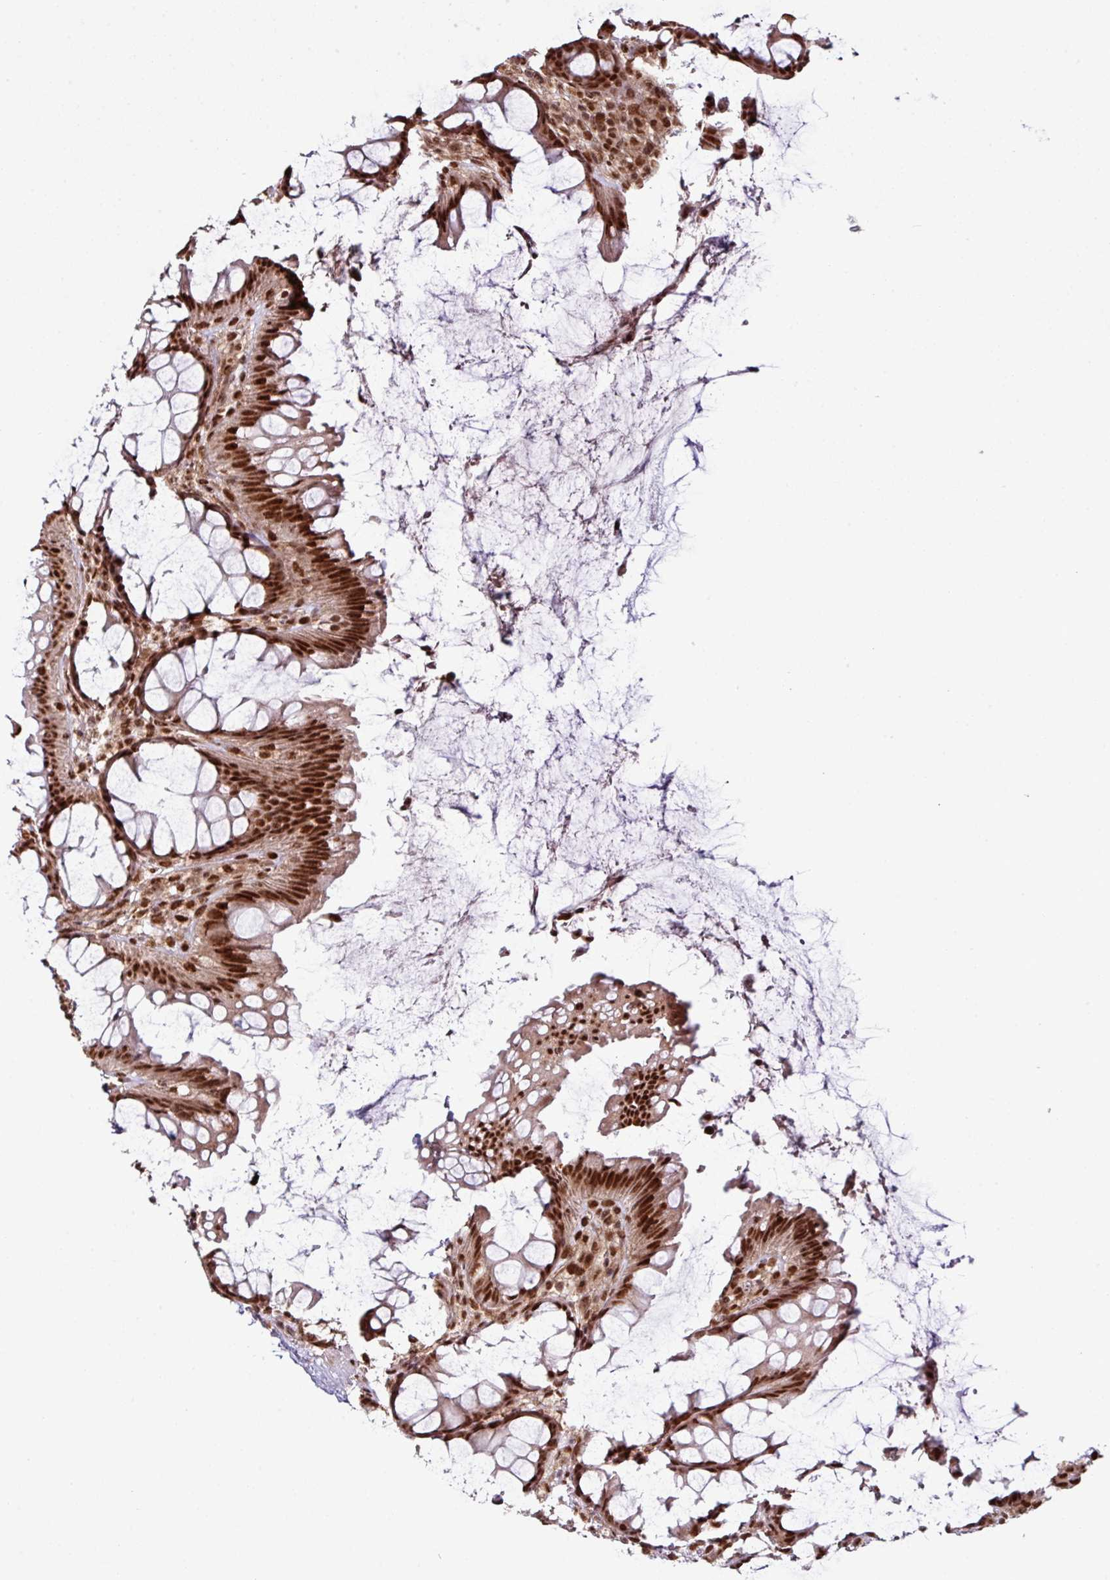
{"staining": {"intensity": "strong", "quantity": ">75%", "location": "nuclear"}, "tissue": "rectum", "cell_type": "Glandular cells", "image_type": "normal", "snomed": [{"axis": "morphology", "description": "Normal tissue, NOS"}, {"axis": "topography", "description": "Rectum"}], "caption": "A brown stain highlights strong nuclear positivity of a protein in glandular cells of normal human rectum. (Stains: DAB in brown, nuclei in blue, Microscopy: brightfield microscopy at high magnification).", "gene": "MORF4L2", "patient": {"sex": "female", "age": 67}}